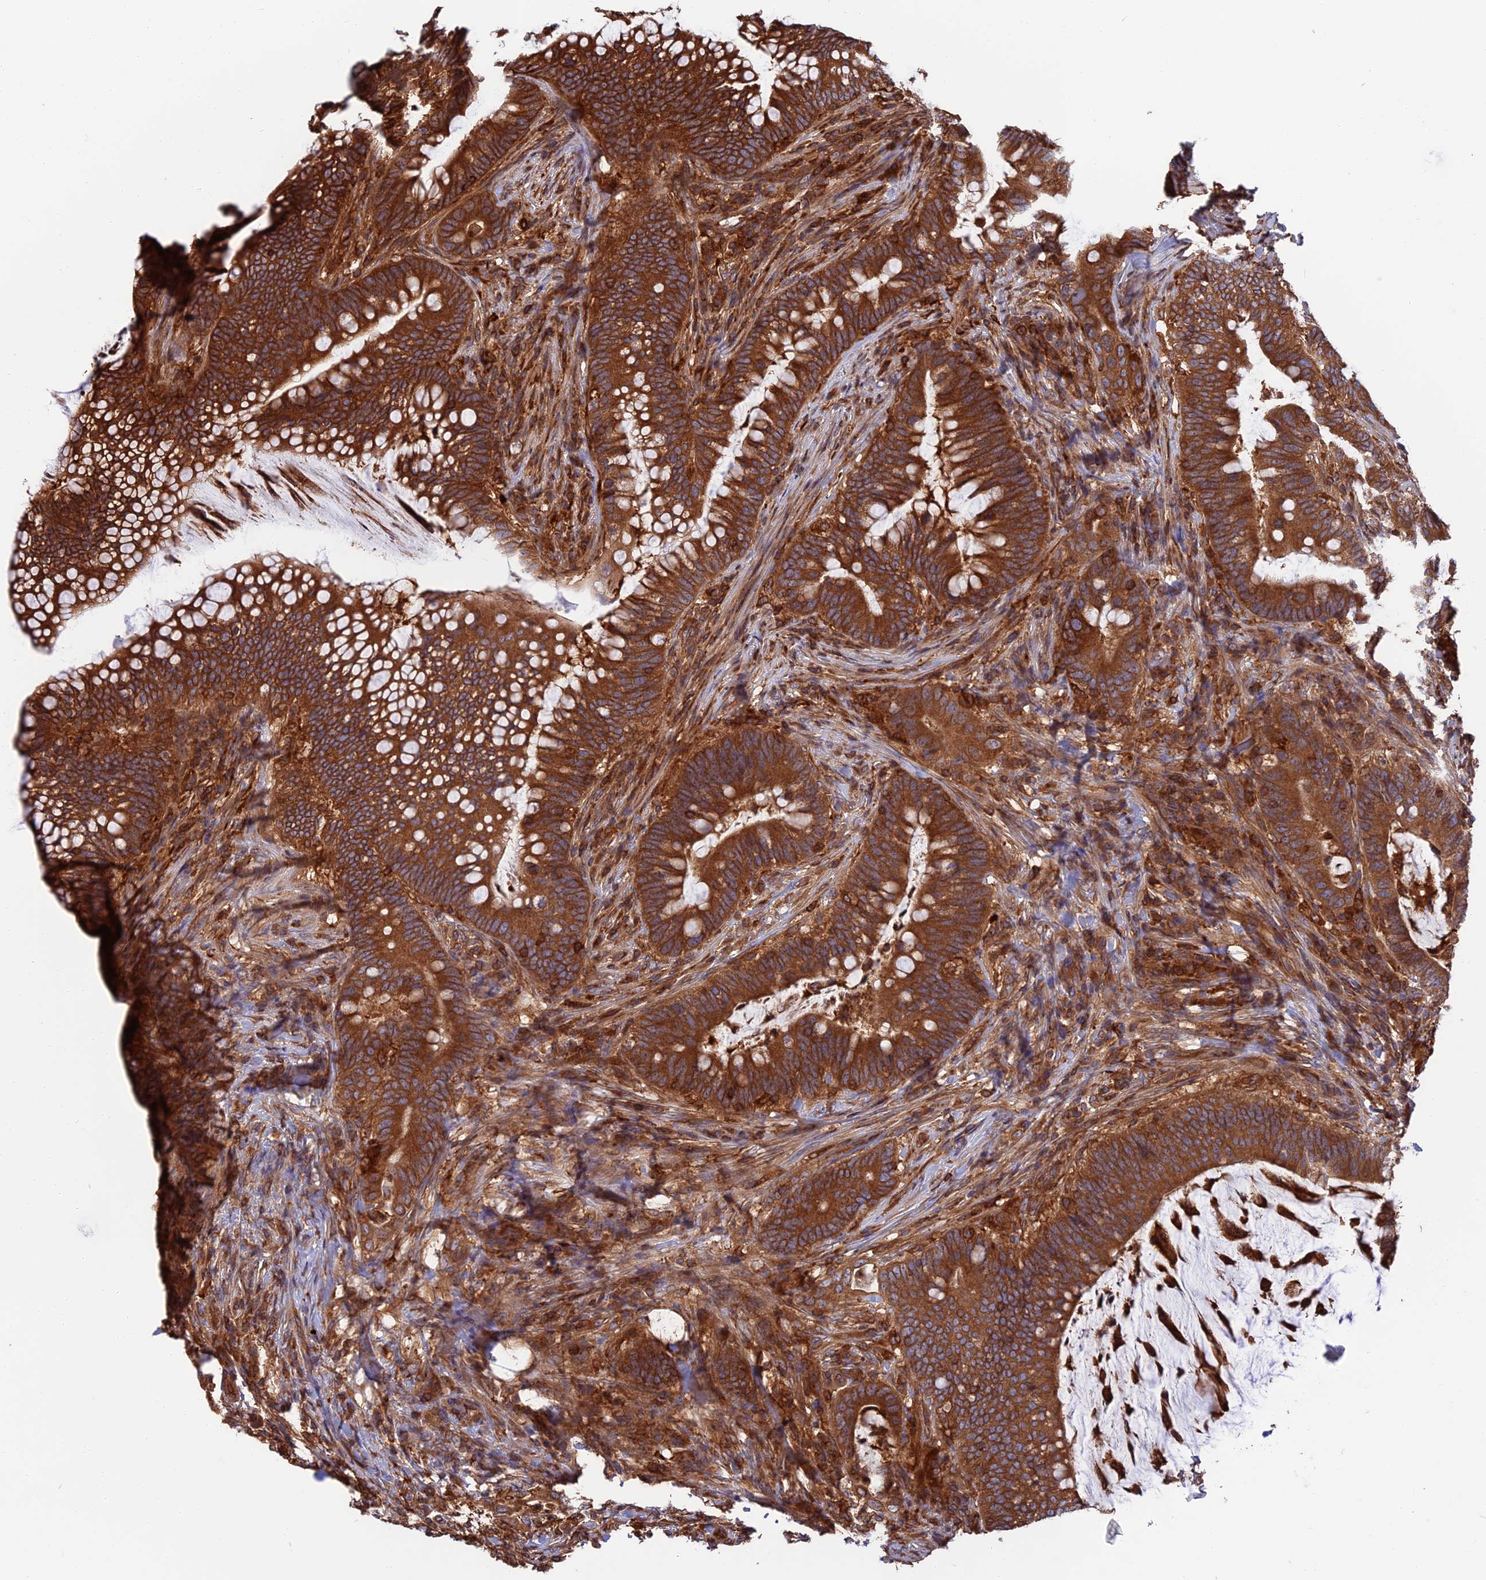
{"staining": {"intensity": "strong", "quantity": ">75%", "location": "cytoplasmic/membranous"}, "tissue": "colorectal cancer", "cell_type": "Tumor cells", "image_type": "cancer", "snomed": [{"axis": "morphology", "description": "Adenocarcinoma, NOS"}, {"axis": "topography", "description": "Colon"}], "caption": "DAB (3,3'-diaminobenzidine) immunohistochemical staining of human colorectal cancer displays strong cytoplasmic/membranous protein expression in approximately >75% of tumor cells. The staining was performed using DAB, with brown indicating positive protein expression. Nuclei are stained blue with hematoxylin.", "gene": "WDR1", "patient": {"sex": "female", "age": 66}}